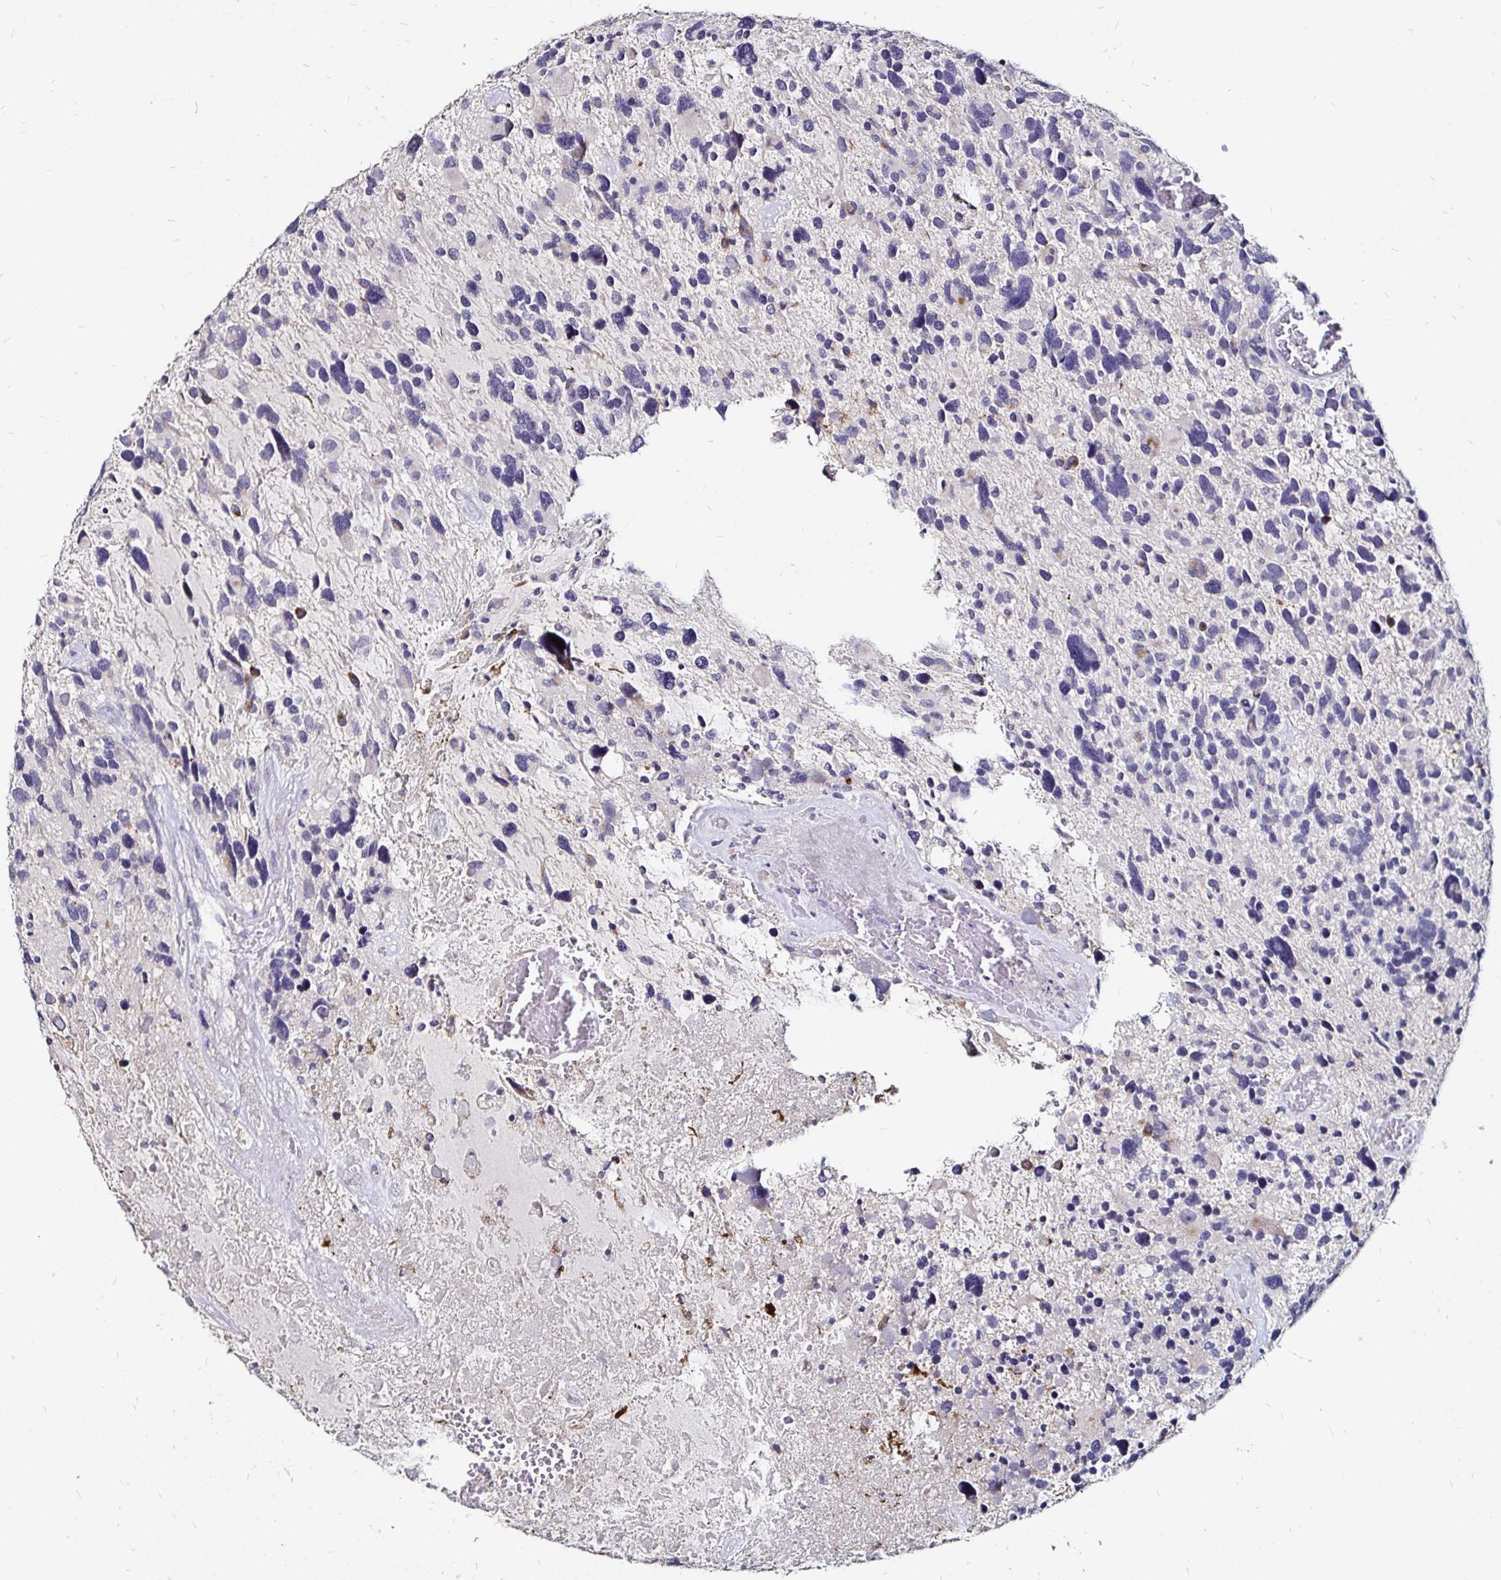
{"staining": {"intensity": "negative", "quantity": "none", "location": "none"}, "tissue": "glioma", "cell_type": "Tumor cells", "image_type": "cancer", "snomed": [{"axis": "morphology", "description": "Glioma, malignant, High grade"}, {"axis": "topography", "description": "Brain"}], "caption": "A micrograph of human glioma is negative for staining in tumor cells. (DAB (3,3'-diaminobenzidine) immunohistochemistry (IHC) with hematoxylin counter stain).", "gene": "FAIM2", "patient": {"sex": "male", "age": 49}}